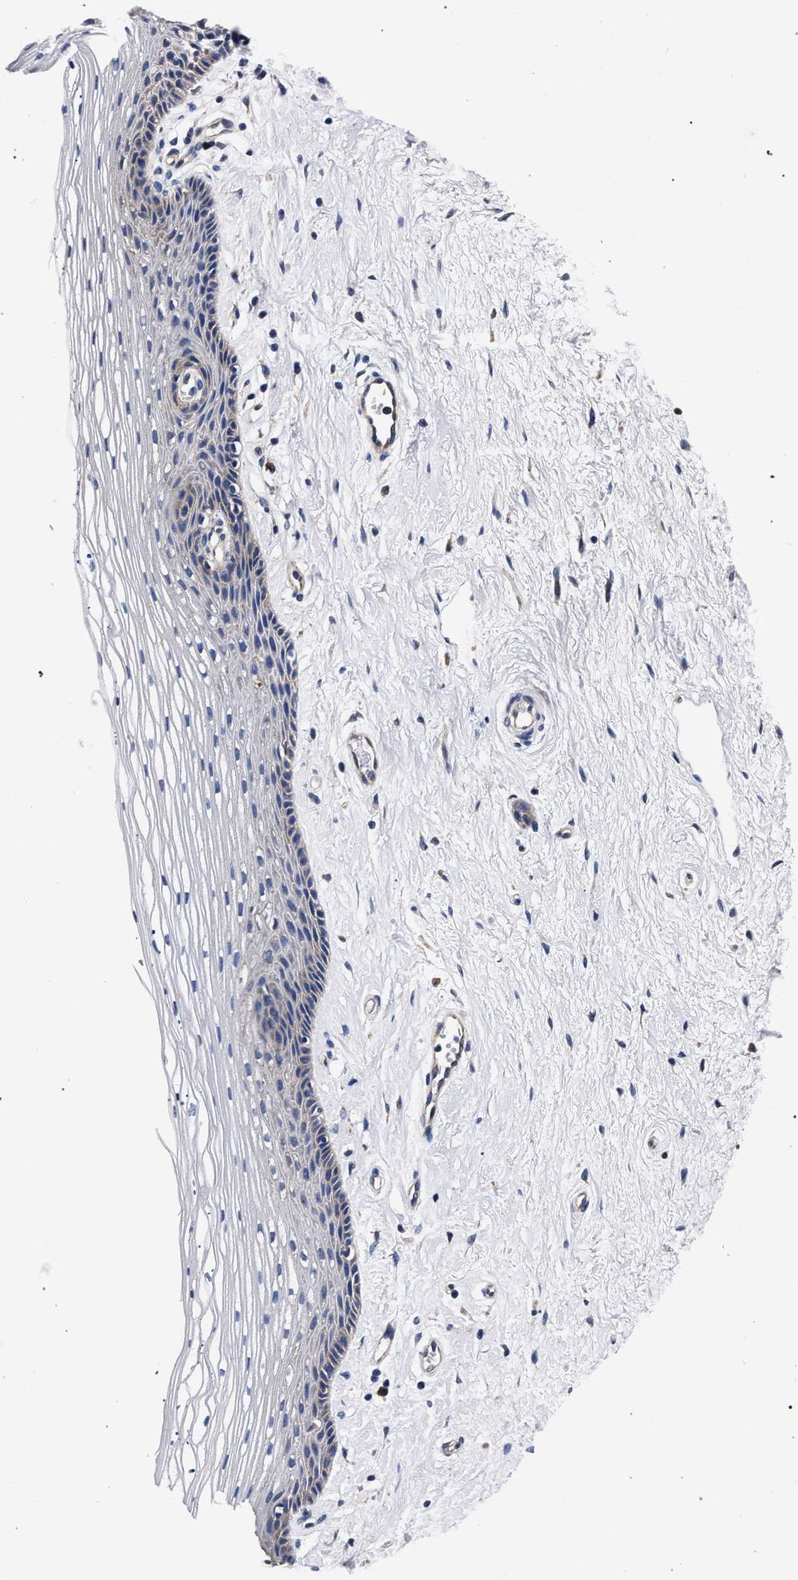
{"staining": {"intensity": "negative", "quantity": "none", "location": "none"}, "tissue": "vagina", "cell_type": "Squamous epithelial cells", "image_type": "normal", "snomed": [{"axis": "morphology", "description": "Normal tissue, NOS"}, {"axis": "topography", "description": "Vagina"}], "caption": "Photomicrograph shows no significant protein expression in squamous epithelial cells of normal vagina. The staining was performed using DAB (3,3'-diaminobenzidine) to visualize the protein expression in brown, while the nuclei were stained in blue with hematoxylin (Magnification: 20x).", "gene": "CFAP95", "patient": {"sex": "female", "age": 46}}